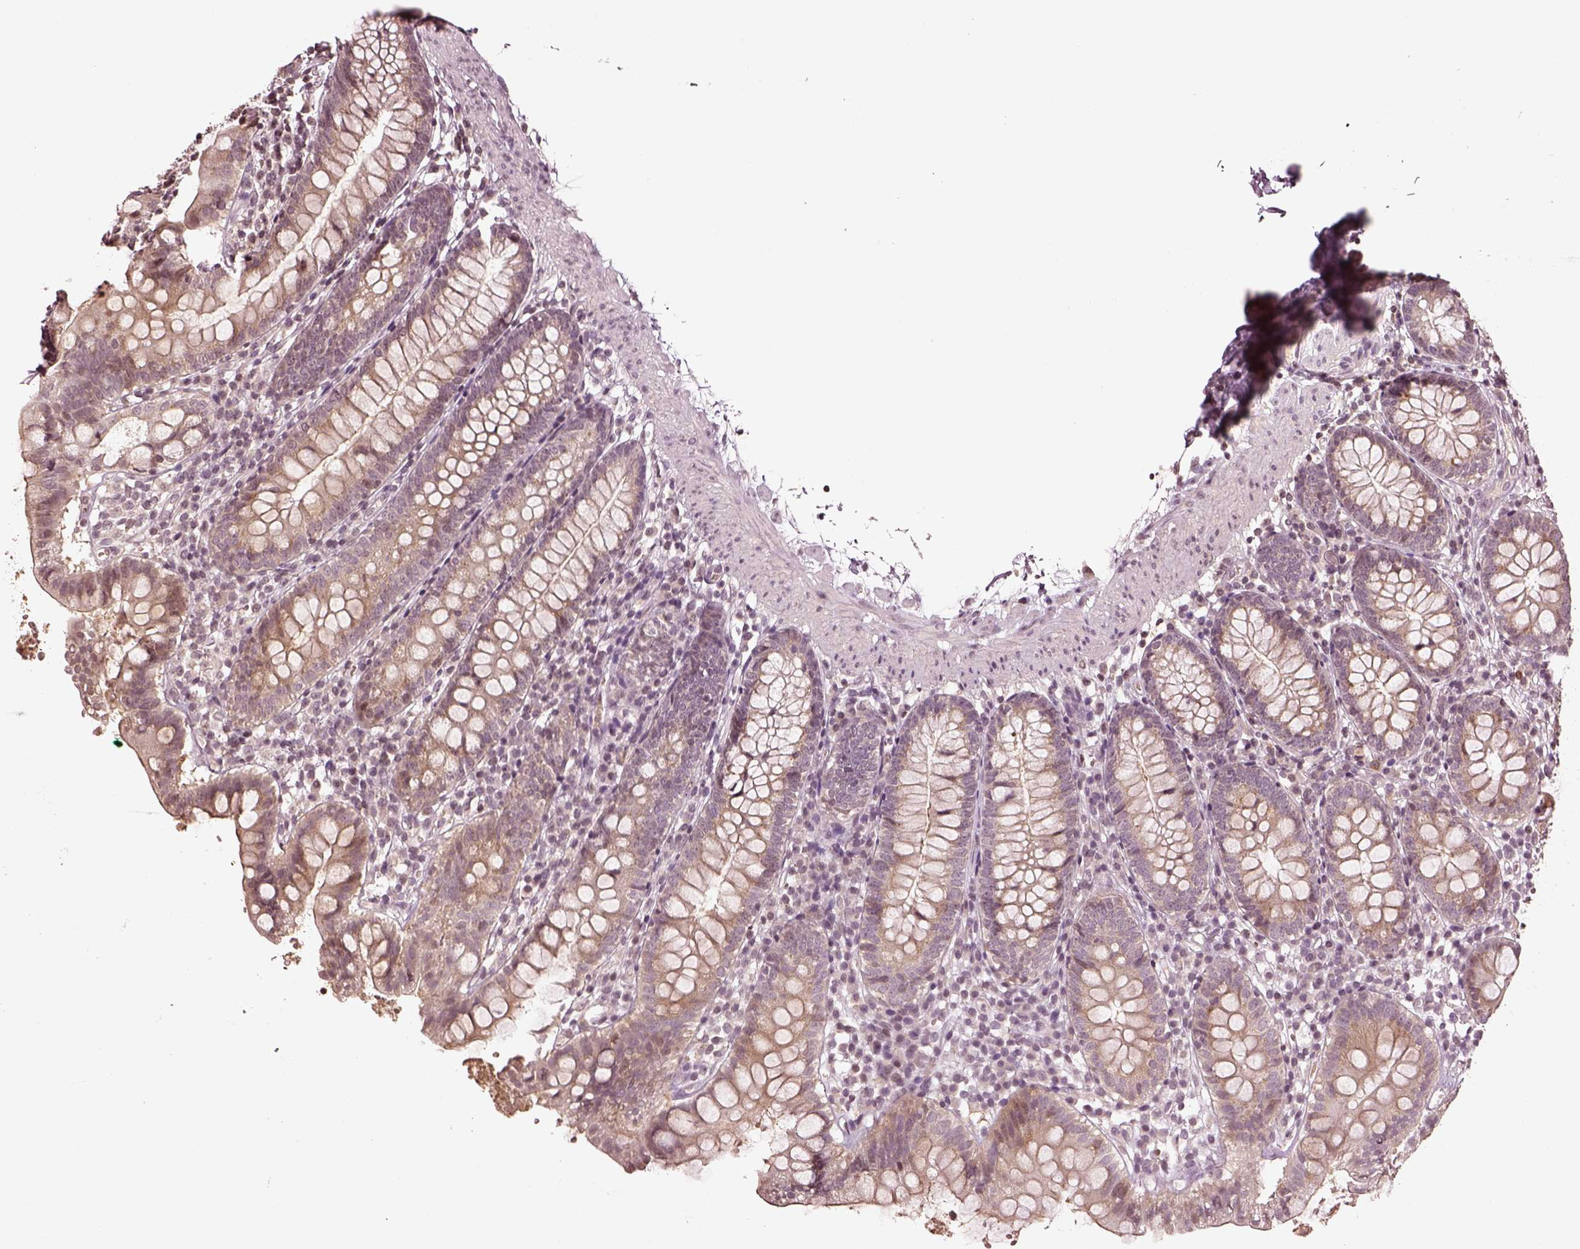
{"staining": {"intensity": "weak", "quantity": "<25%", "location": "cytoplasmic/membranous"}, "tissue": "small intestine", "cell_type": "Glandular cells", "image_type": "normal", "snomed": [{"axis": "morphology", "description": "Normal tissue, NOS"}, {"axis": "topography", "description": "Small intestine"}], "caption": "The IHC image has no significant staining in glandular cells of small intestine.", "gene": "GRM4", "patient": {"sex": "female", "age": 90}}